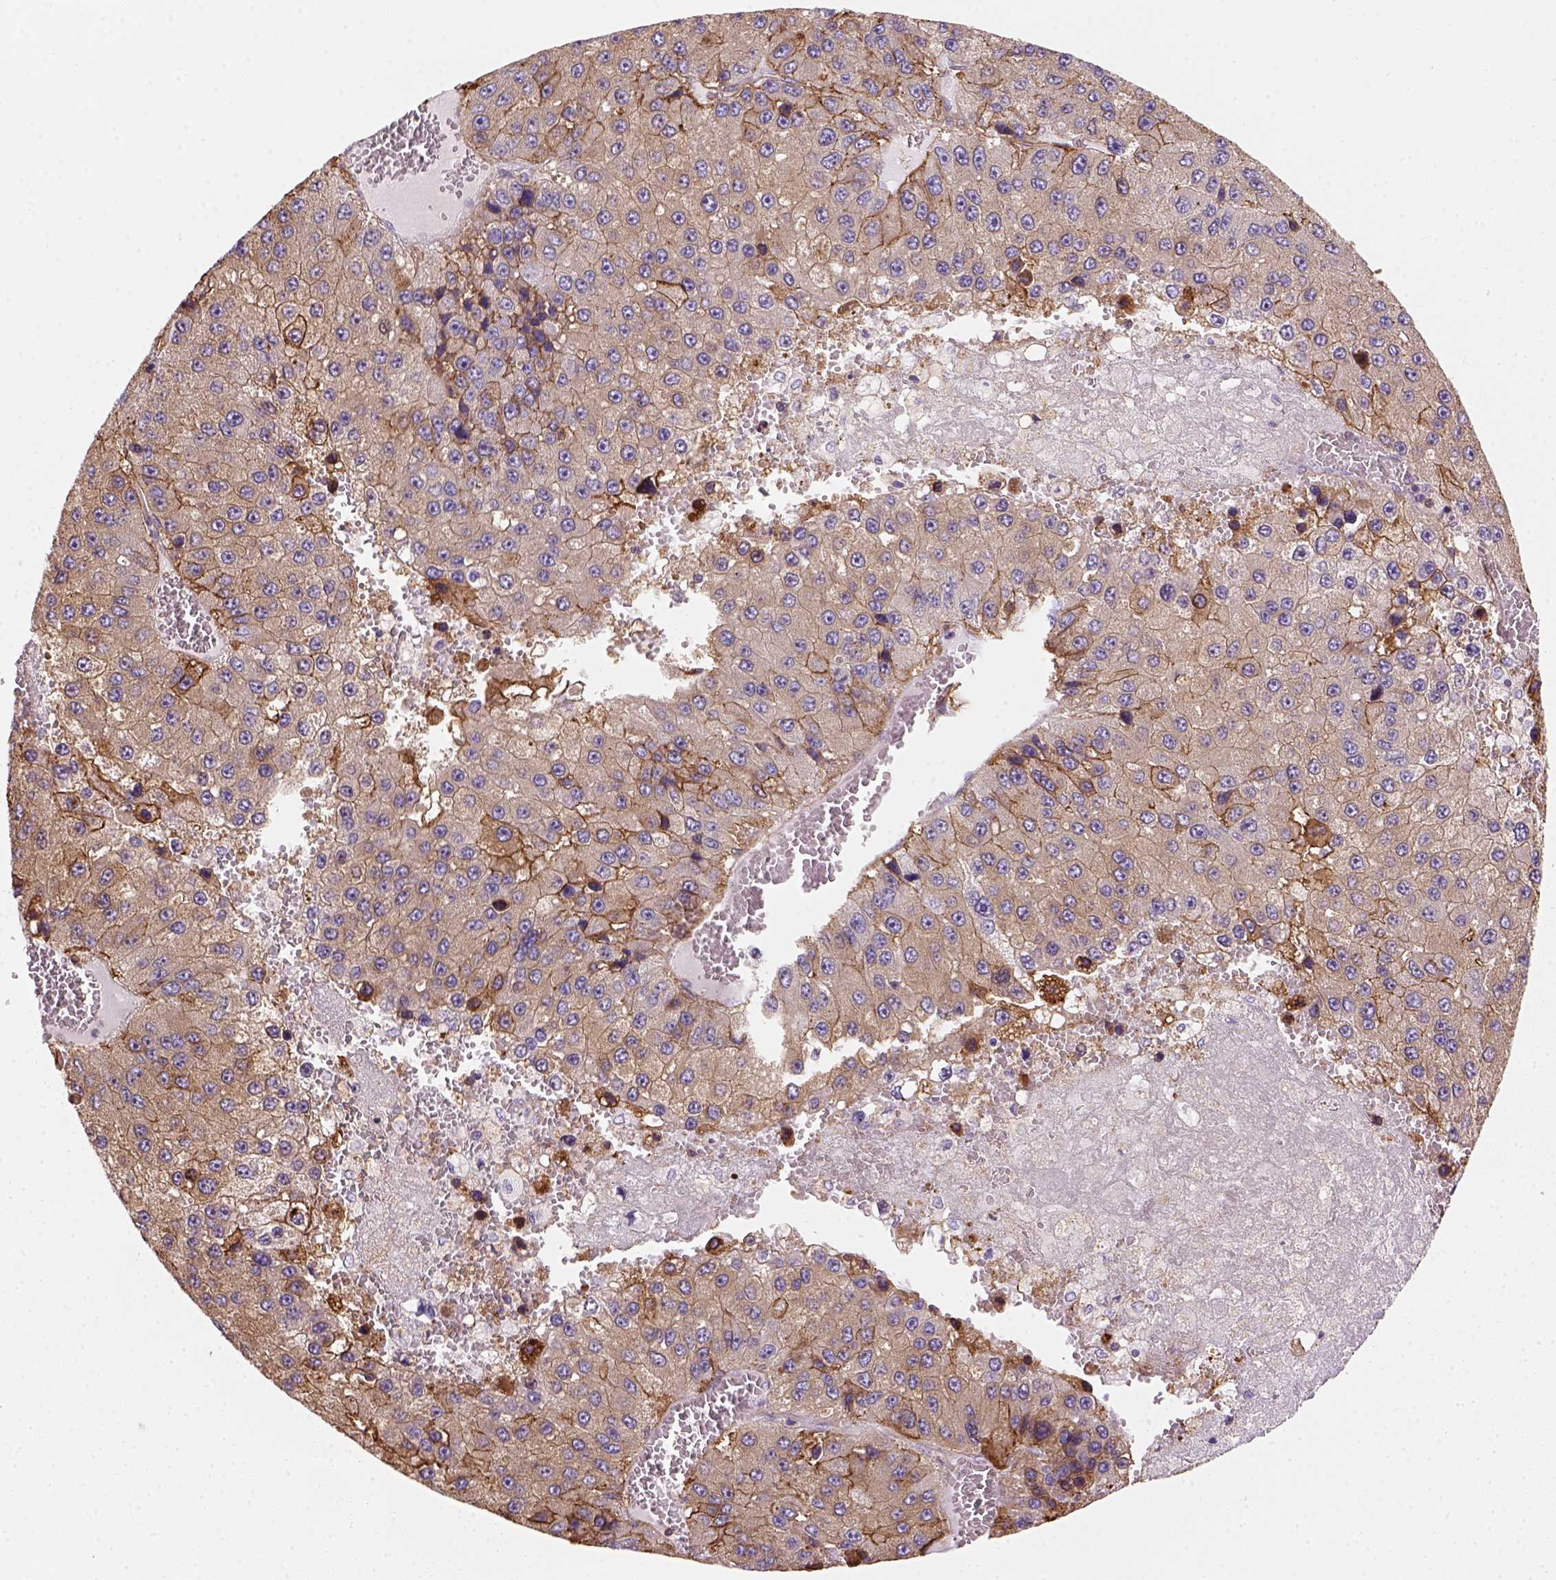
{"staining": {"intensity": "moderate", "quantity": ">75%", "location": "cytoplasmic/membranous"}, "tissue": "liver cancer", "cell_type": "Tumor cells", "image_type": "cancer", "snomed": [{"axis": "morphology", "description": "Carcinoma, Hepatocellular, NOS"}, {"axis": "topography", "description": "Liver"}], "caption": "The immunohistochemical stain highlights moderate cytoplasmic/membranous positivity in tumor cells of liver cancer tissue.", "gene": "GPRC5D", "patient": {"sex": "female", "age": 73}}